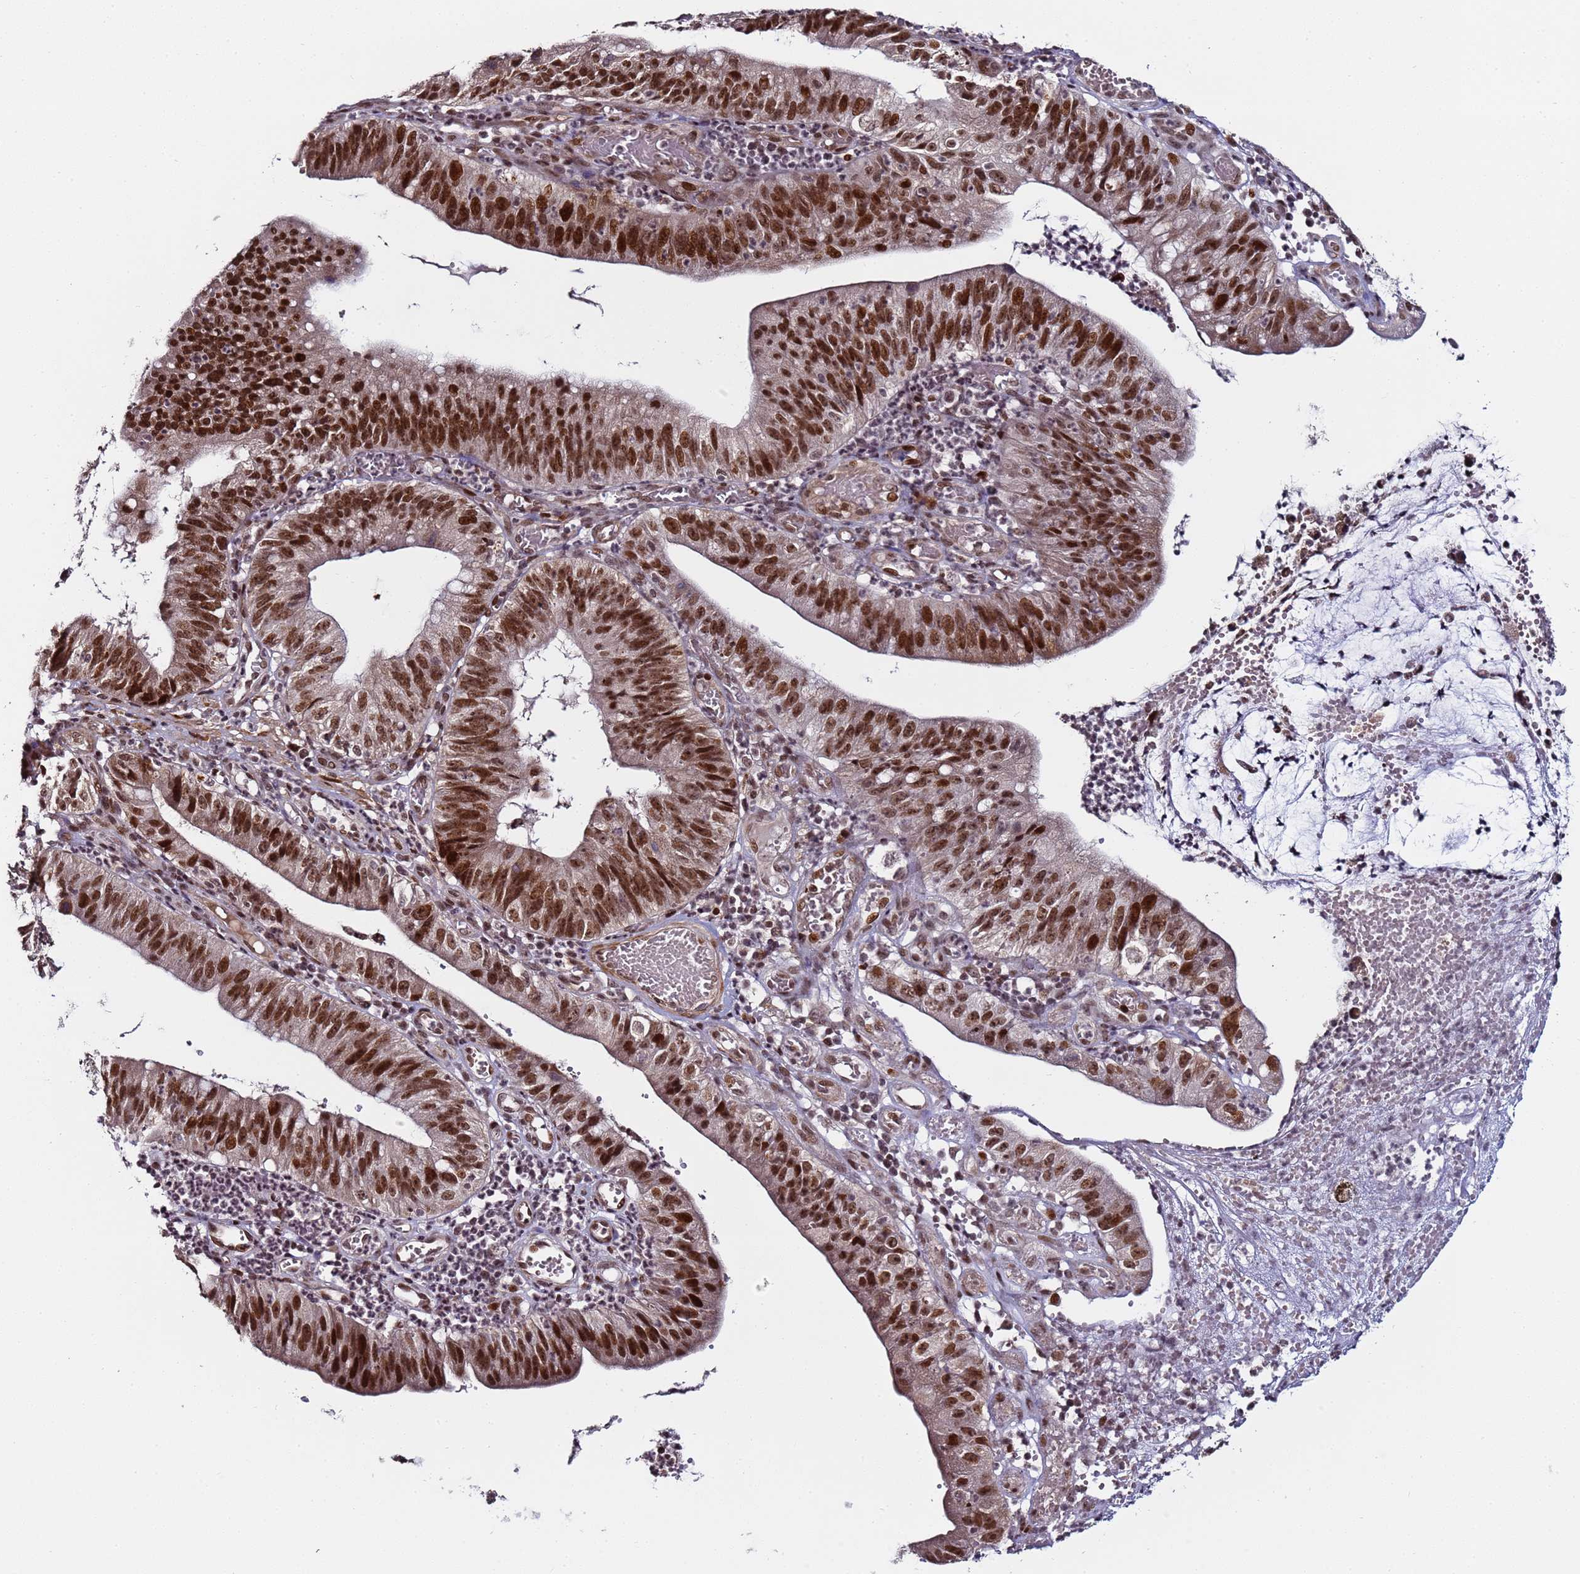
{"staining": {"intensity": "strong", "quantity": ">75%", "location": "nuclear"}, "tissue": "stomach cancer", "cell_type": "Tumor cells", "image_type": "cancer", "snomed": [{"axis": "morphology", "description": "Adenocarcinoma, NOS"}, {"axis": "topography", "description": "Stomach"}], "caption": "Stomach cancer (adenocarcinoma) stained with immunohistochemistry reveals strong nuclear expression in about >75% of tumor cells. (Stains: DAB in brown, nuclei in blue, Microscopy: brightfield microscopy at high magnification).", "gene": "PPM1H", "patient": {"sex": "male", "age": 59}}